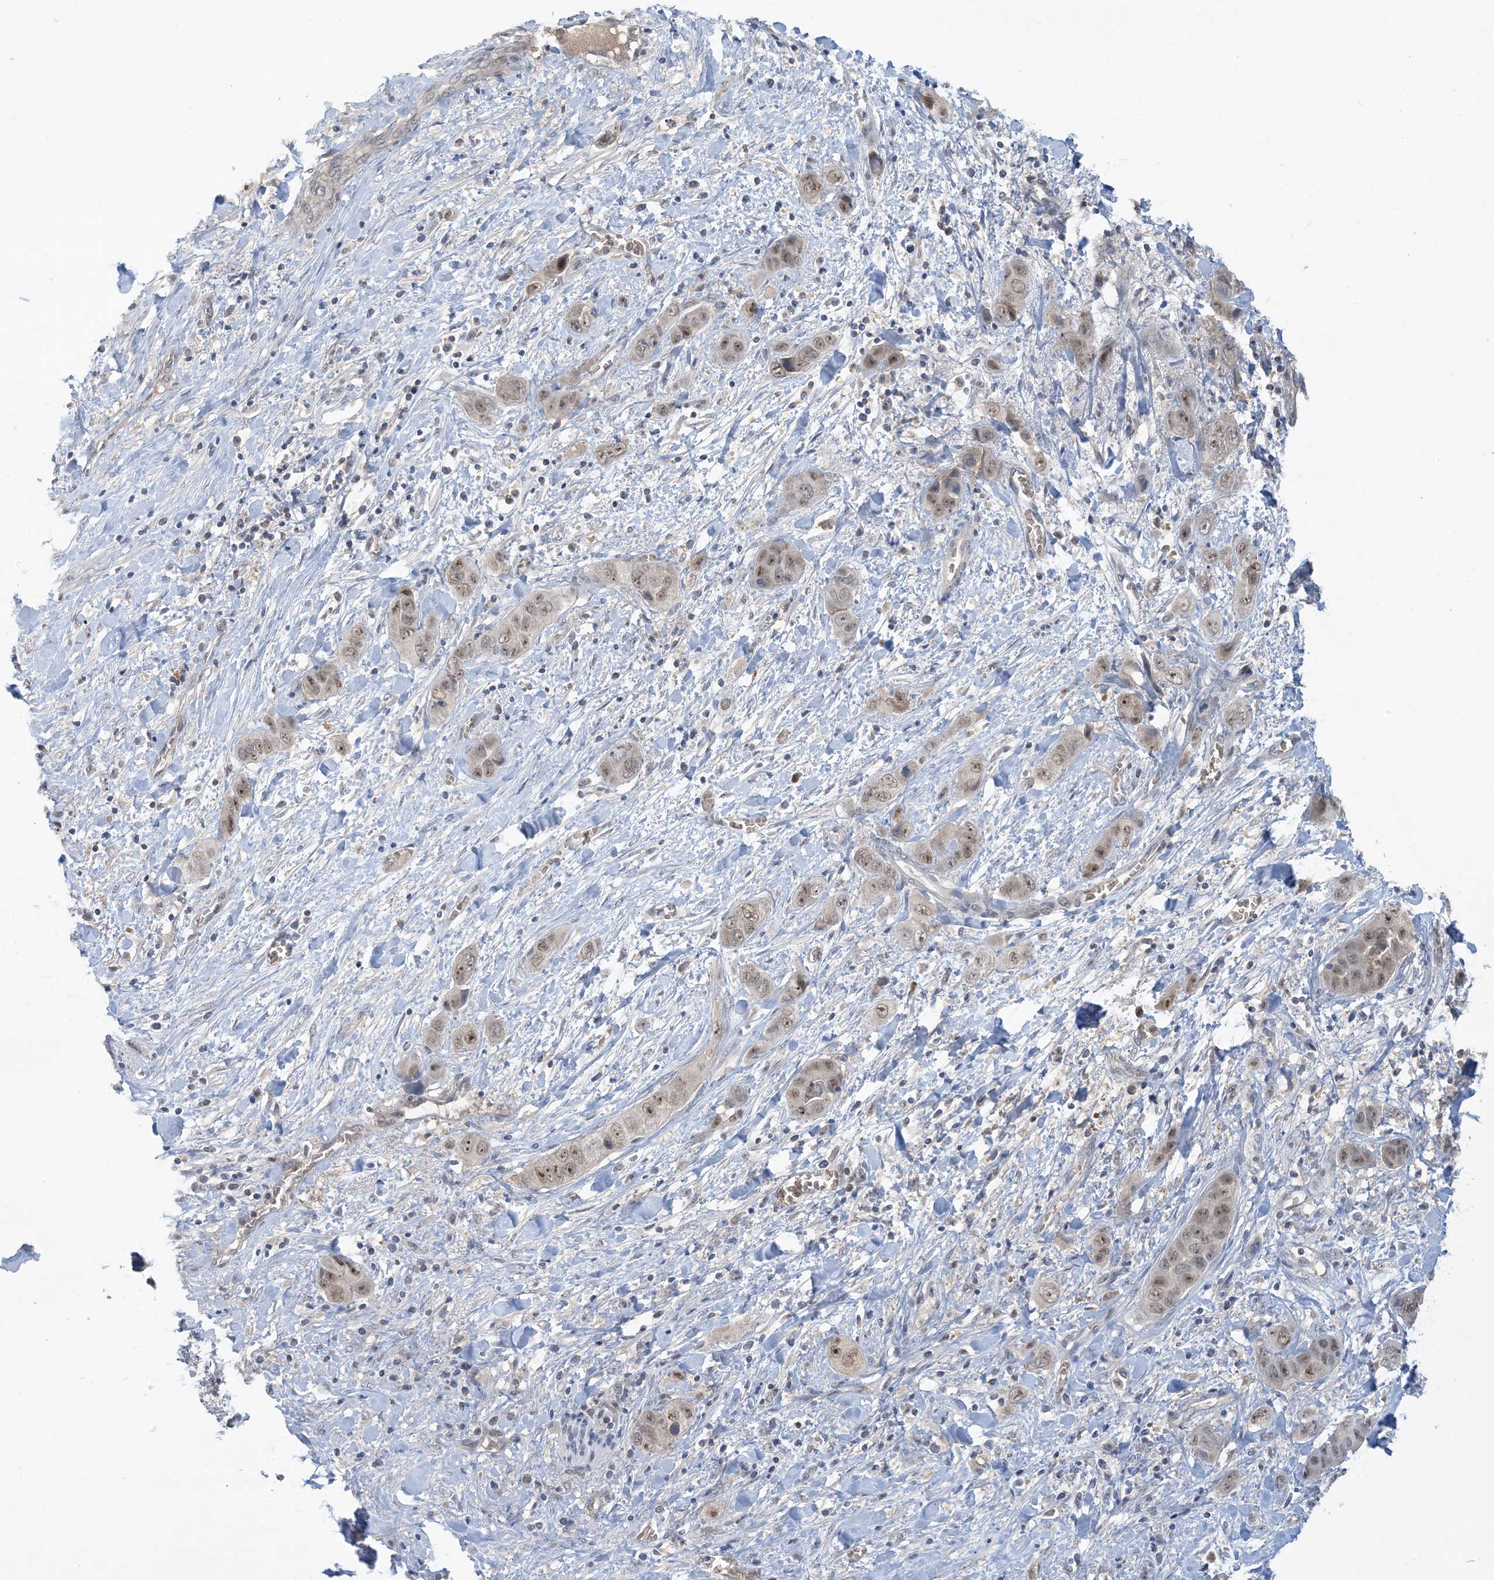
{"staining": {"intensity": "weak", "quantity": ">75%", "location": "nuclear"}, "tissue": "liver cancer", "cell_type": "Tumor cells", "image_type": "cancer", "snomed": [{"axis": "morphology", "description": "Cholangiocarcinoma"}, {"axis": "topography", "description": "Liver"}], "caption": "Liver cholangiocarcinoma stained with a protein marker exhibits weak staining in tumor cells.", "gene": "UBE2E1", "patient": {"sex": "female", "age": 52}}